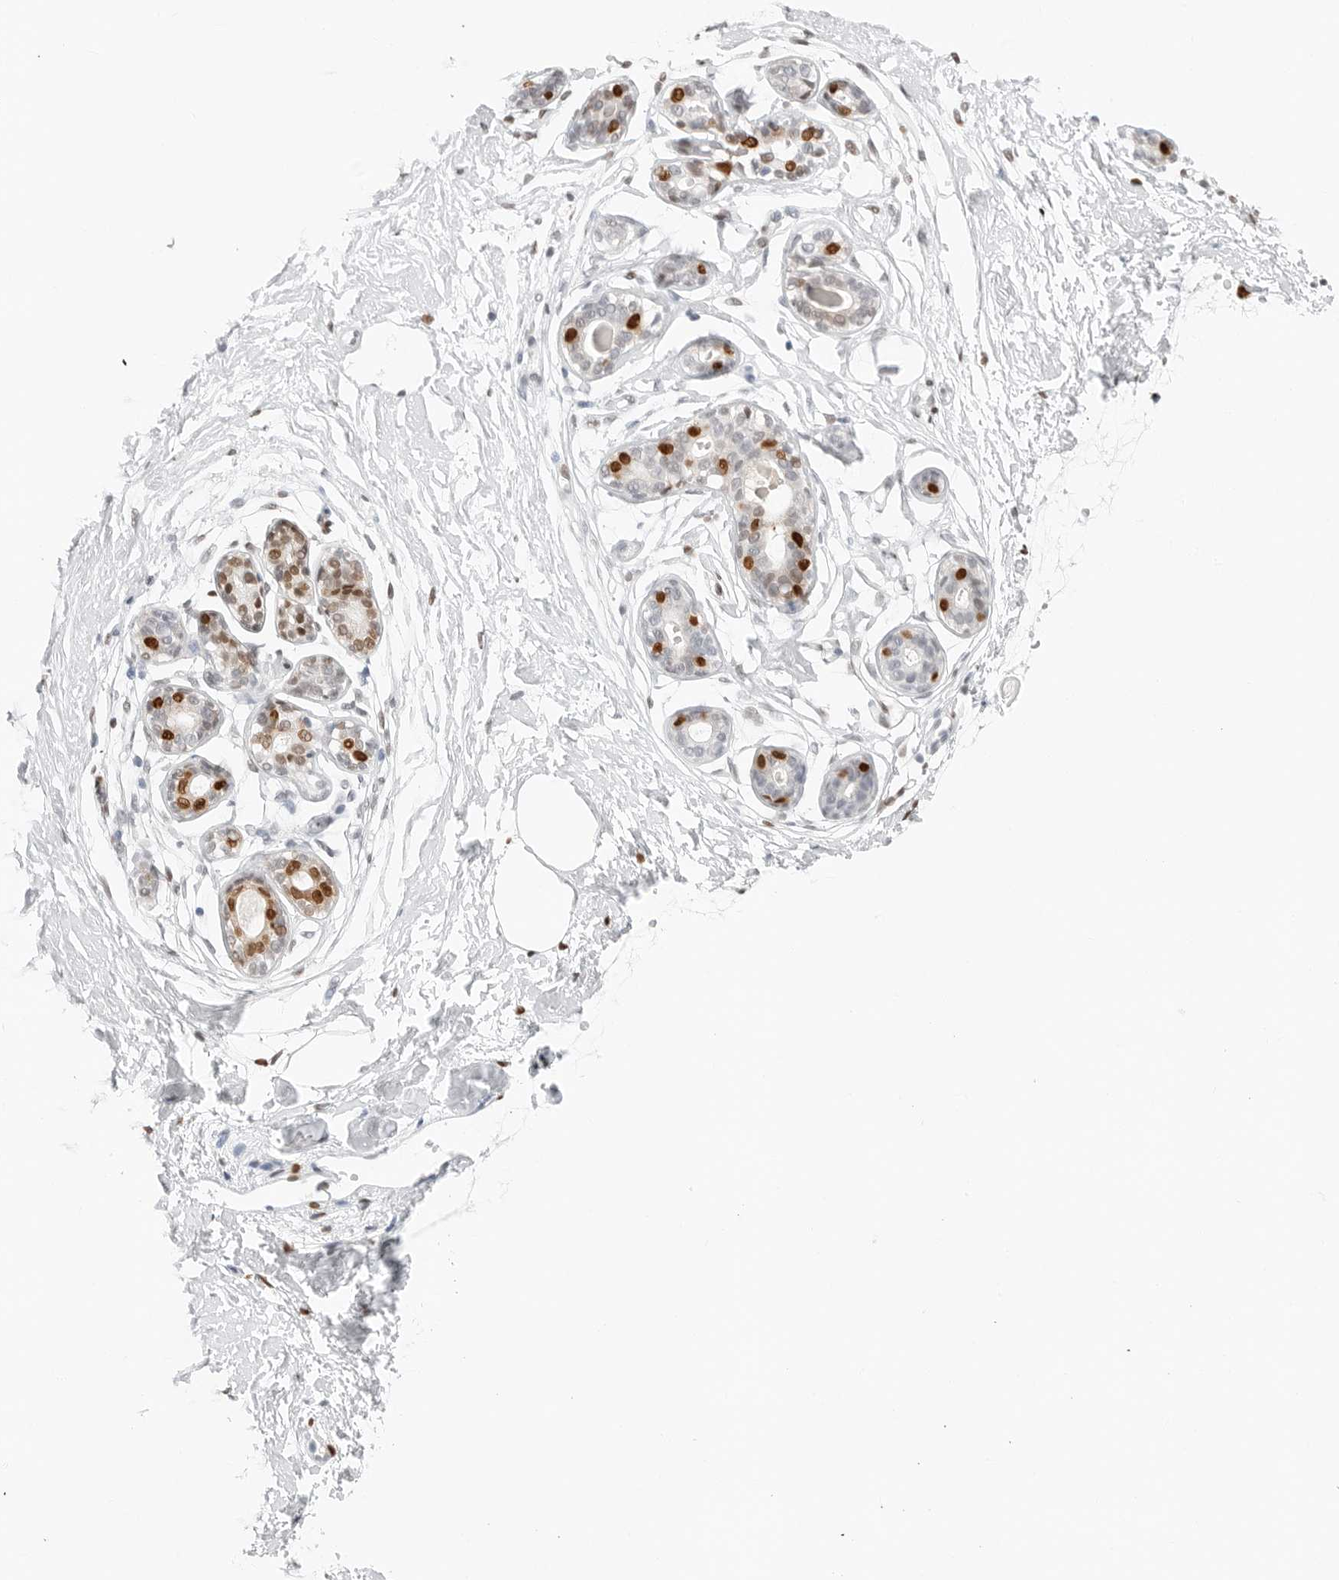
{"staining": {"intensity": "moderate", "quantity": "<25%", "location": "nuclear"}, "tissue": "breast", "cell_type": "Adipocytes", "image_type": "normal", "snomed": [{"axis": "morphology", "description": "Normal tissue, NOS"}, {"axis": "topography", "description": "Breast"}], "caption": "Immunohistochemistry (IHC) histopathology image of unremarkable breast stained for a protein (brown), which exhibits low levels of moderate nuclear expression in about <25% of adipocytes.", "gene": "SPIDR", "patient": {"sex": "female", "age": 23}}